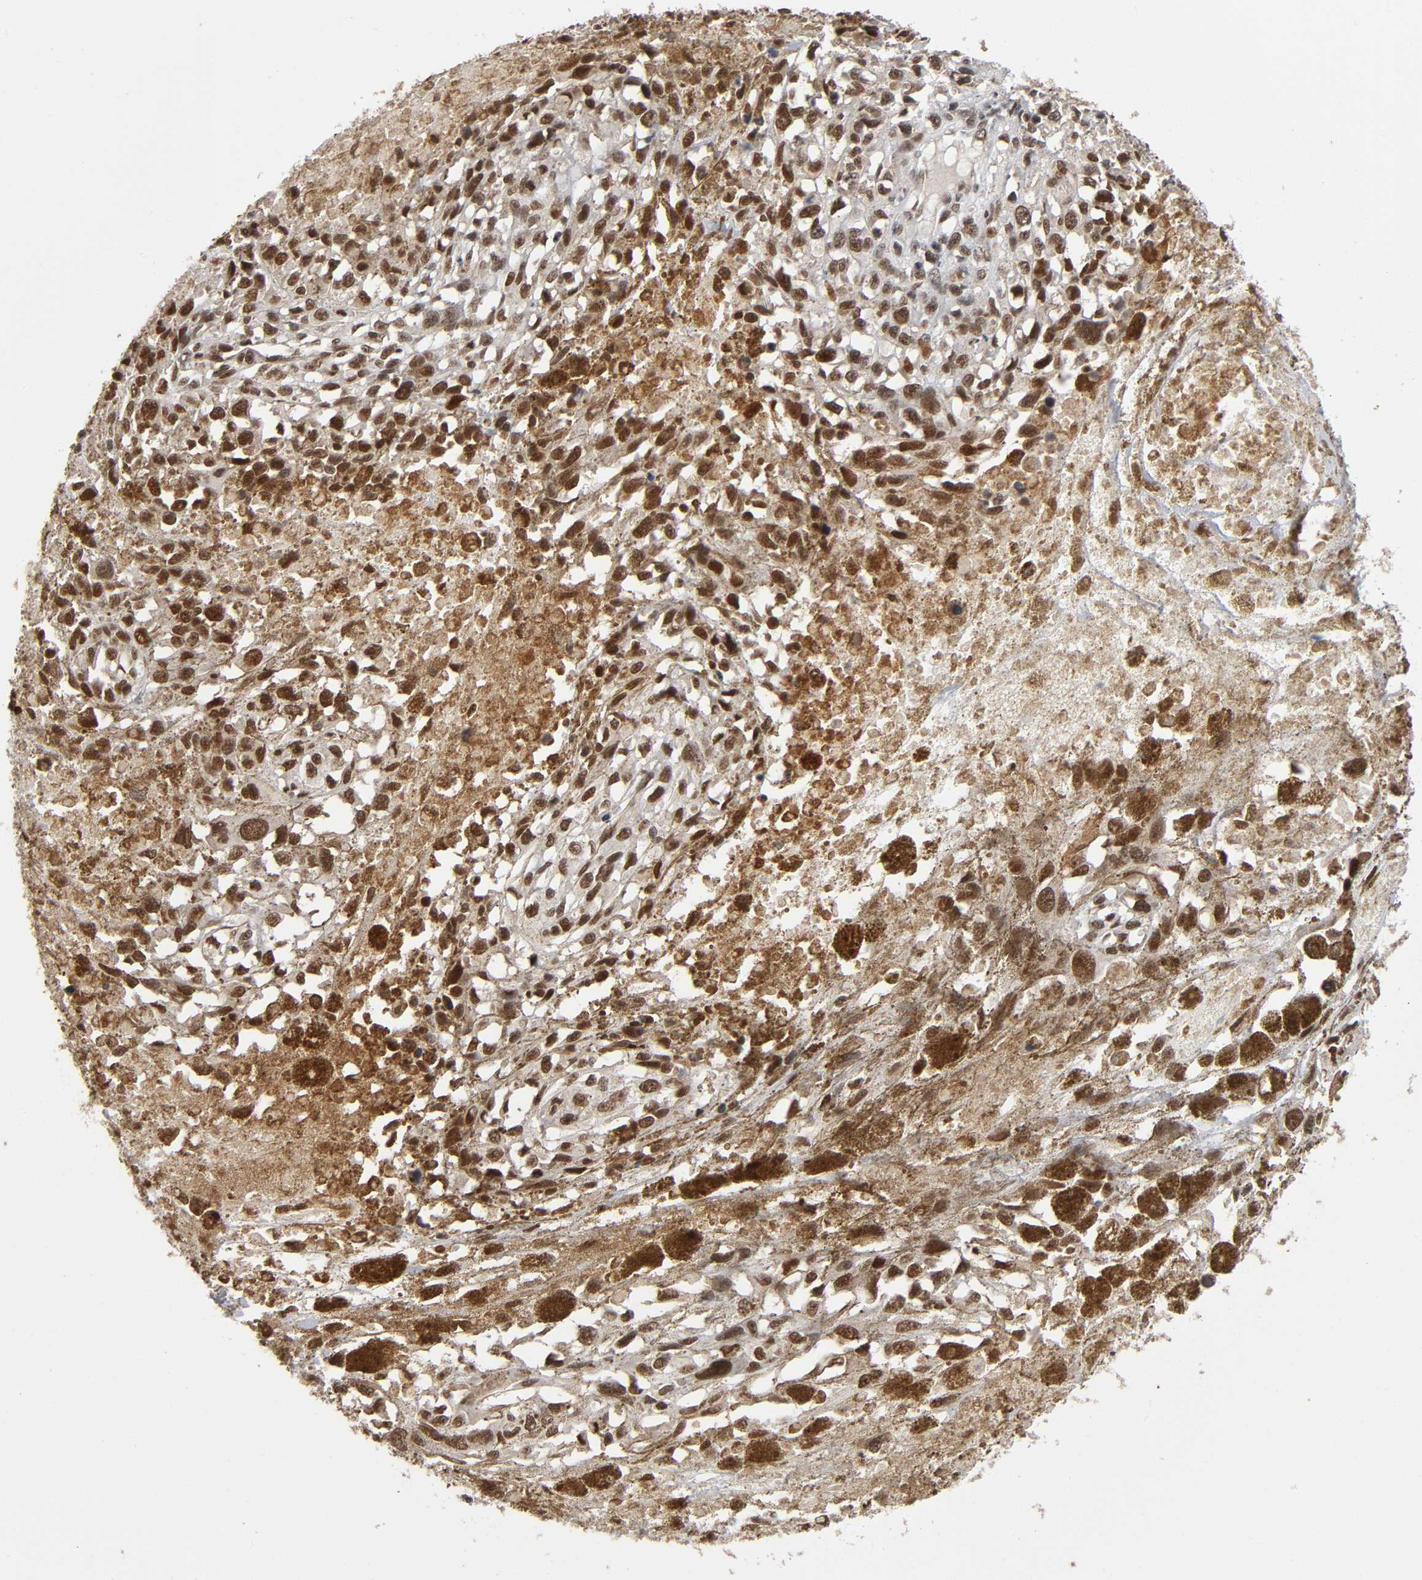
{"staining": {"intensity": "strong", "quantity": ">75%", "location": "cytoplasmic/membranous,nuclear"}, "tissue": "melanoma", "cell_type": "Tumor cells", "image_type": "cancer", "snomed": [{"axis": "morphology", "description": "Malignant melanoma, Metastatic site"}, {"axis": "topography", "description": "Lymph node"}], "caption": "Protein staining by immunohistochemistry exhibits strong cytoplasmic/membranous and nuclear expression in approximately >75% of tumor cells in malignant melanoma (metastatic site). Immunohistochemistry (ihc) stains the protein in brown and the nuclei are stained blue.", "gene": "ZNF384", "patient": {"sex": "male", "age": 59}}